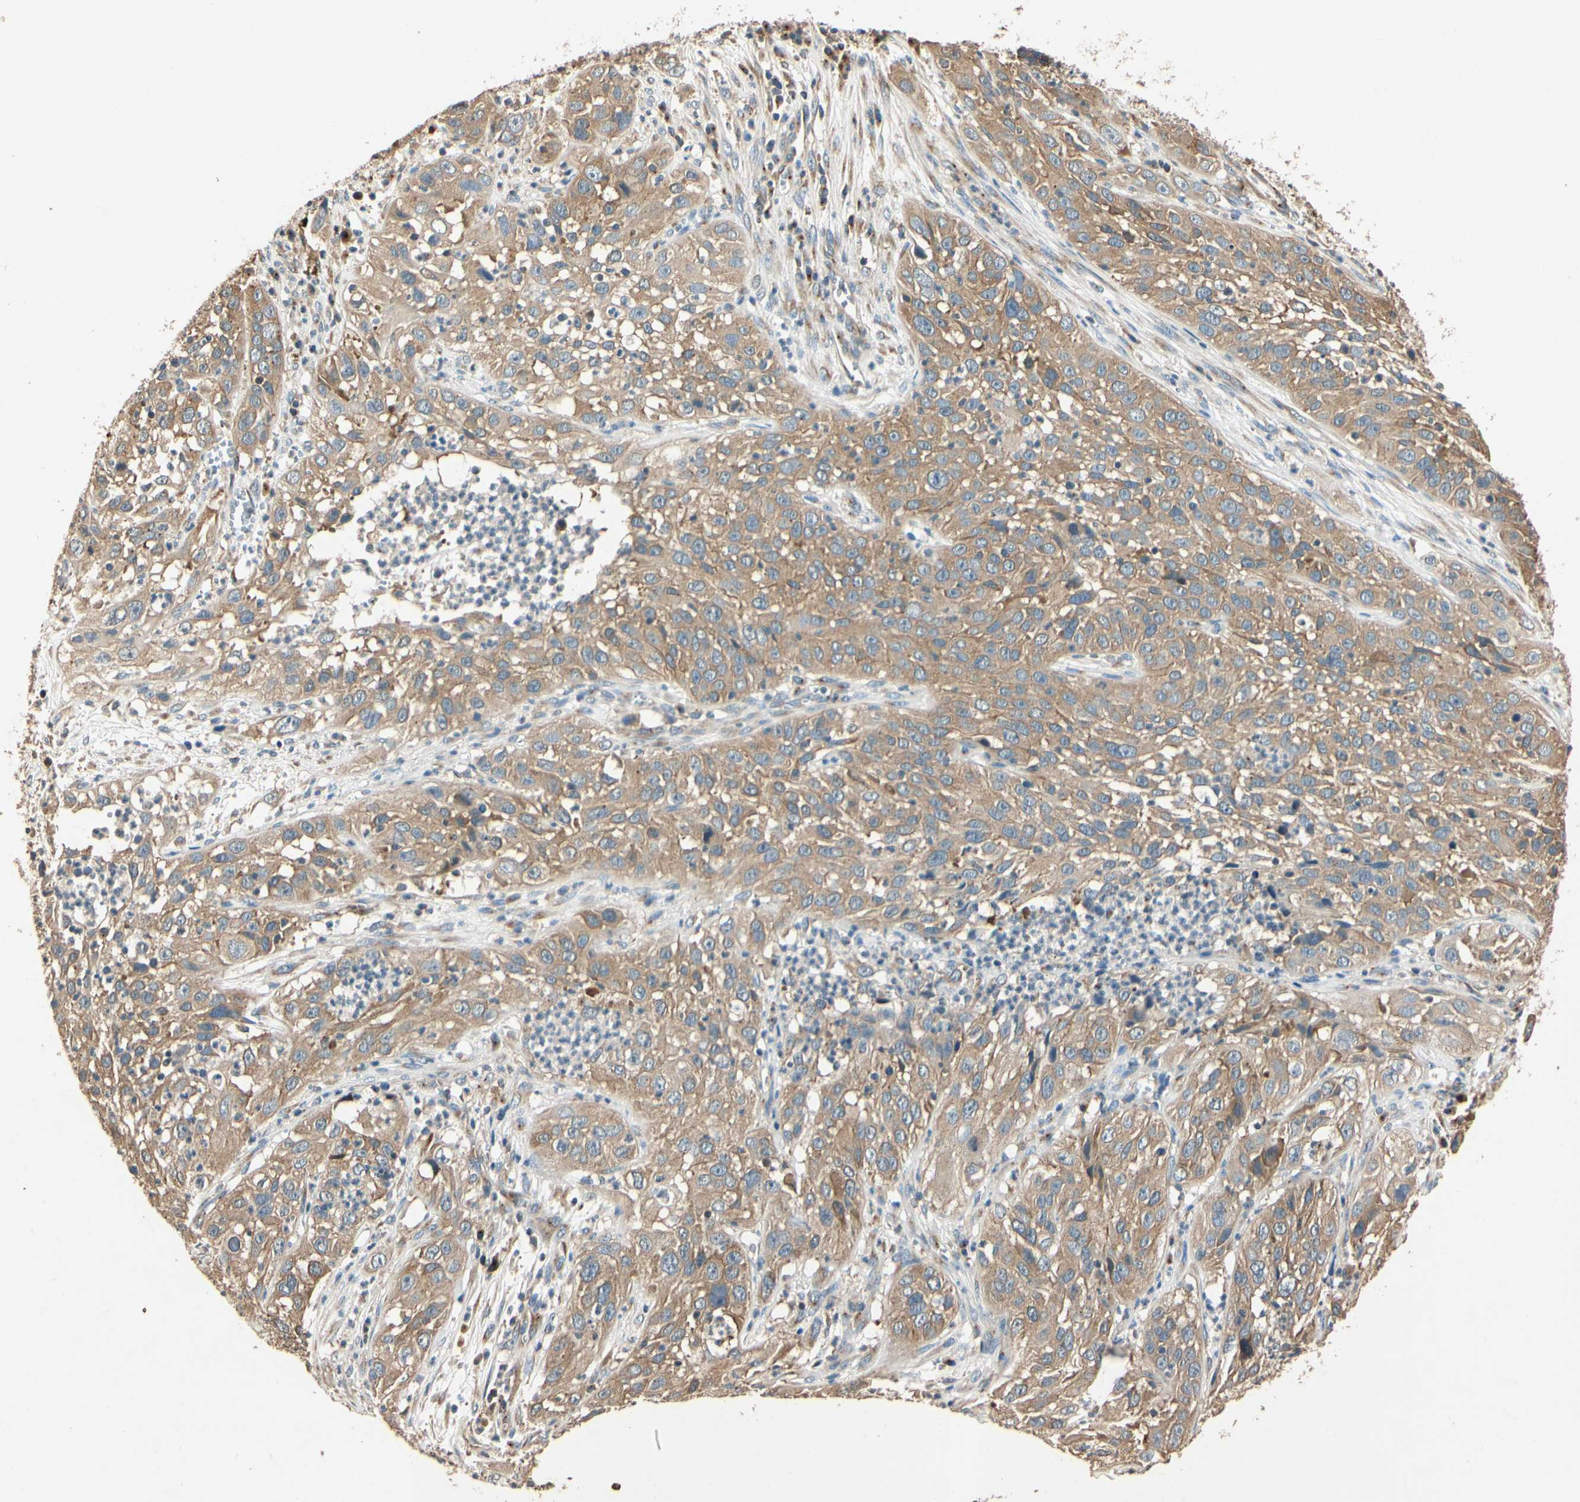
{"staining": {"intensity": "moderate", "quantity": ">75%", "location": "cytoplasmic/membranous"}, "tissue": "cervical cancer", "cell_type": "Tumor cells", "image_type": "cancer", "snomed": [{"axis": "morphology", "description": "Squamous cell carcinoma, NOS"}, {"axis": "topography", "description": "Cervix"}], "caption": "High-power microscopy captured an immunohistochemistry image of cervical cancer, revealing moderate cytoplasmic/membranous positivity in about >75% of tumor cells.", "gene": "AKAP9", "patient": {"sex": "female", "age": 32}}